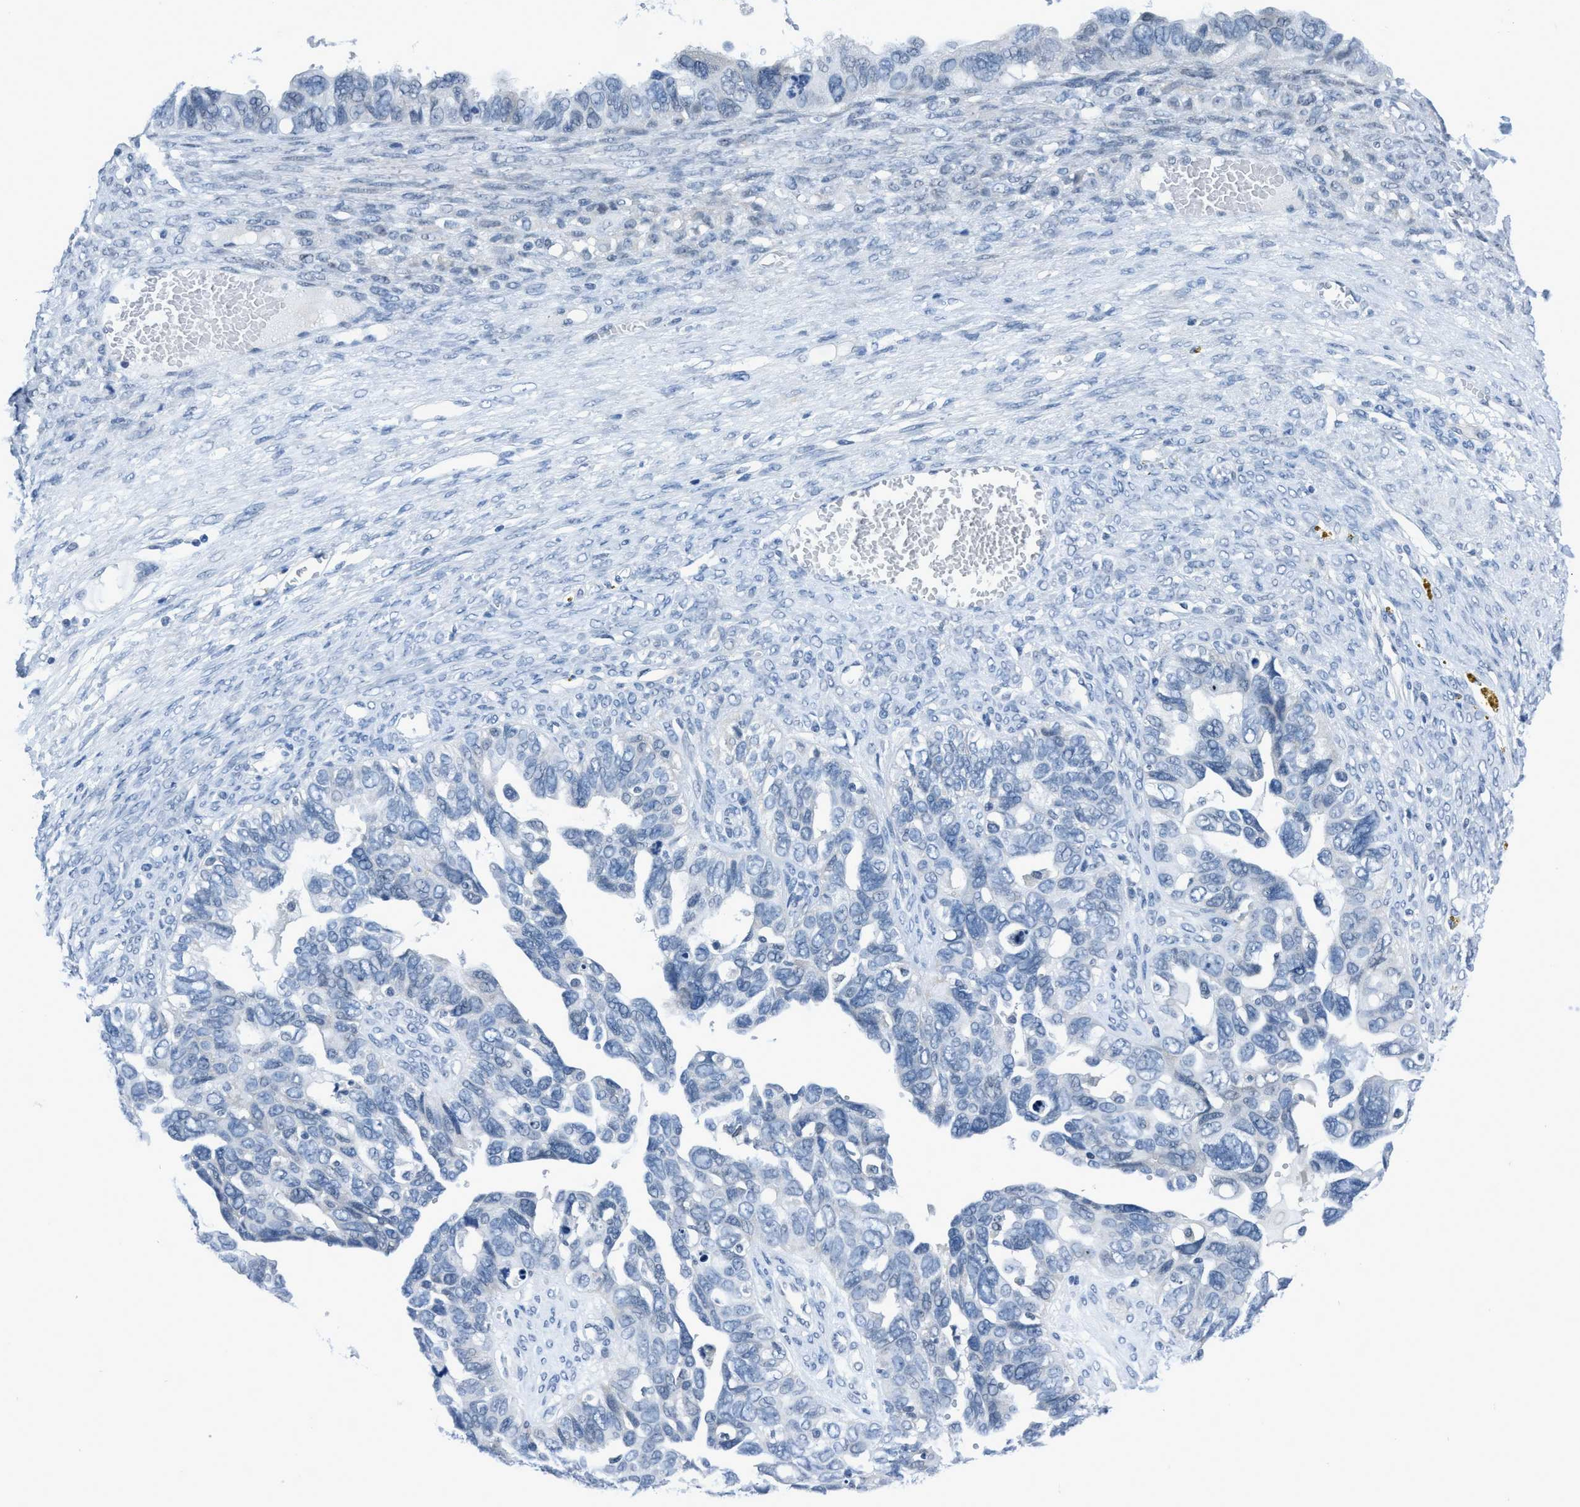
{"staining": {"intensity": "negative", "quantity": "none", "location": "none"}, "tissue": "ovarian cancer", "cell_type": "Tumor cells", "image_type": "cancer", "snomed": [{"axis": "morphology", "description": "Cystadenocarcinoma, serous, NOS"}, {"axis": "topography", "description": "Ovary"}], "caption": "Immunohistochemical staining of human serous cystadenocarcinoma (ovarian) demonstrates no significant expression in tumor cells.", "gene": "DNAI1", "patient": {"sex": "female", "age": 79}}